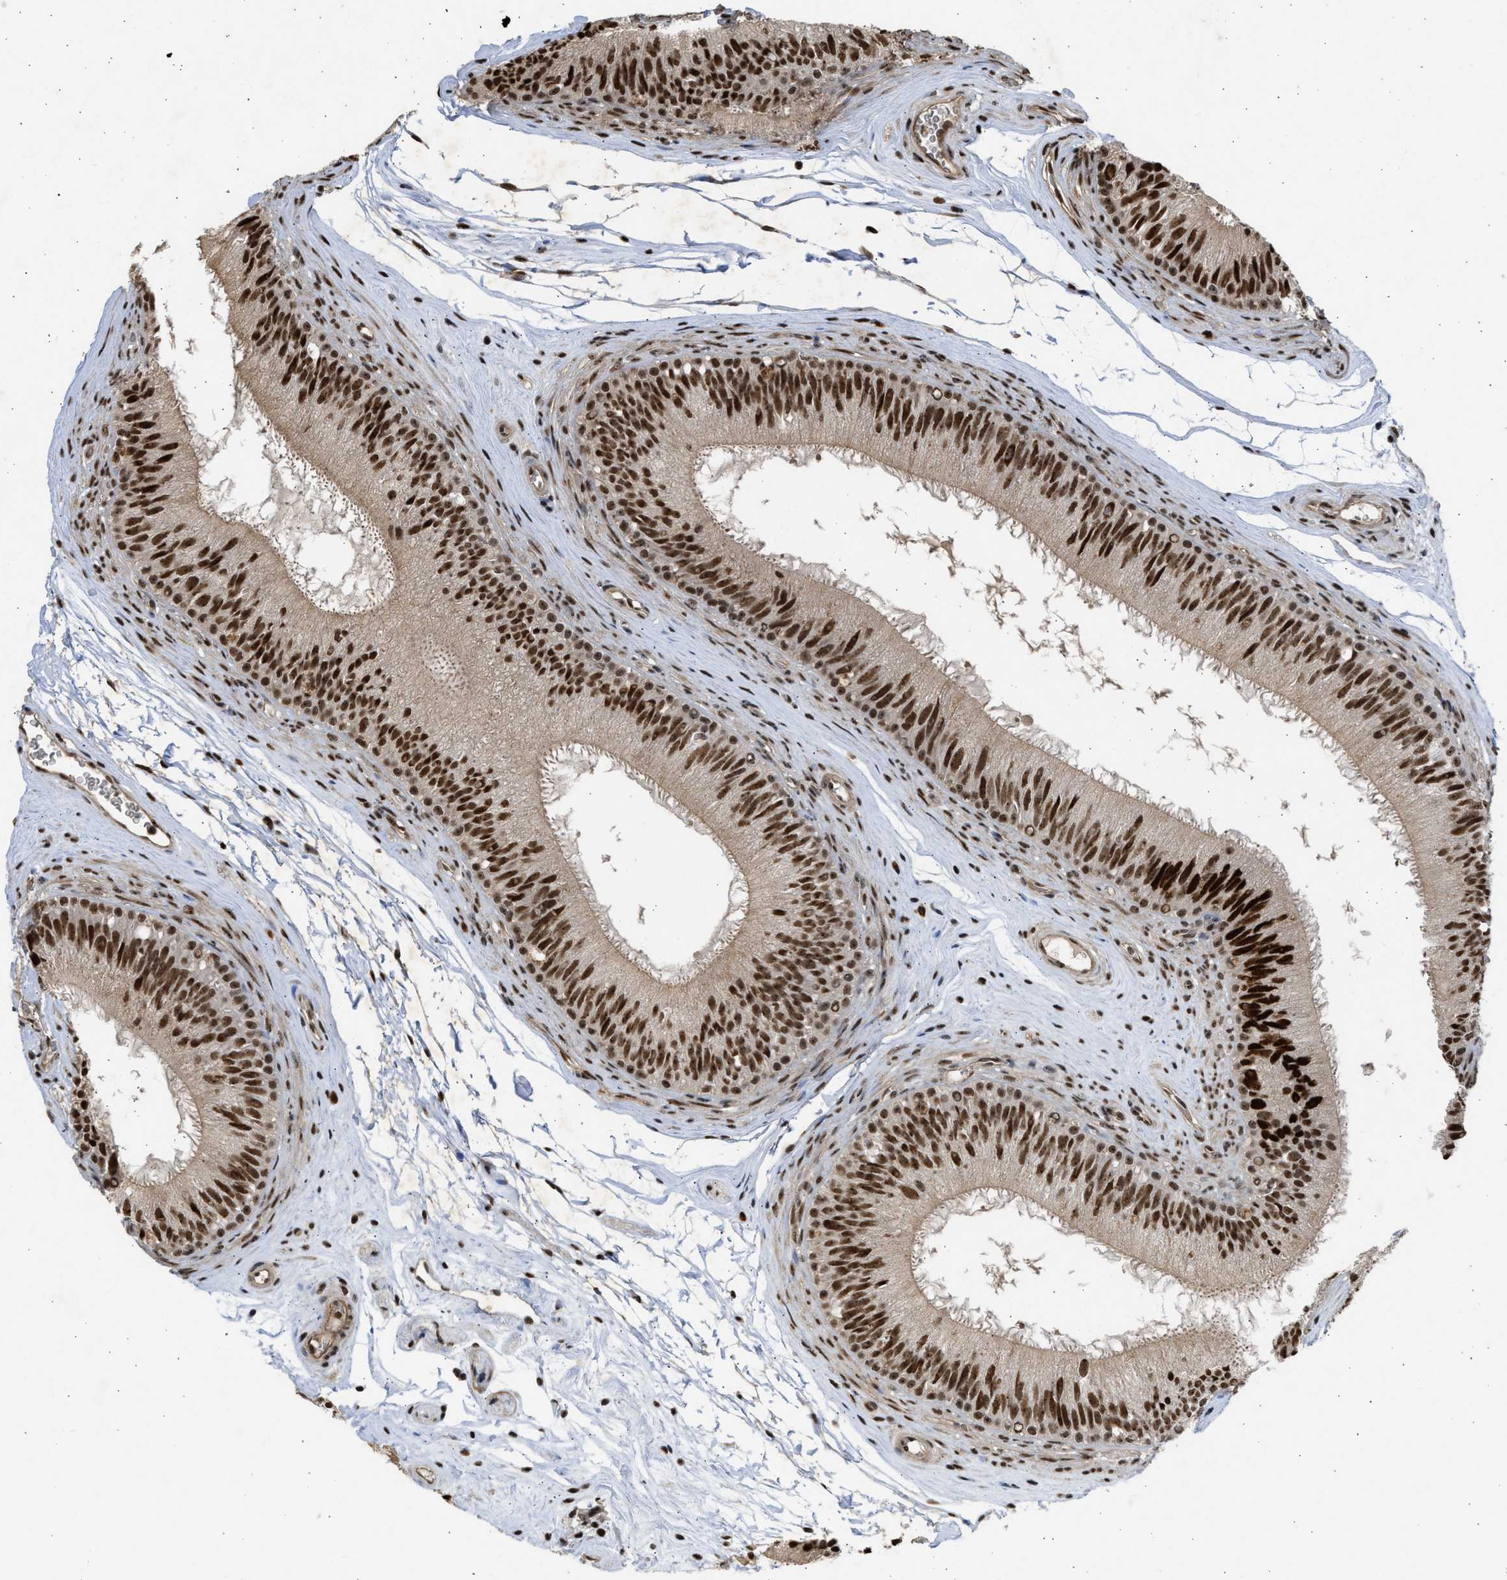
{"staining": {"intensity": "strong", "quantity": ">75%", "location": "nuclear"}, "tissue": "epididymis", "cell_type": "Glandular cells", "image_type": "normal", "snomed": [{"axis": "morphology", "description": "Normal tissue, NOS"}, {"axis": "topography", "description": "Testis"}, {"axis": "topography", "description": "Epididymis"}], "caption": "High-magnification brightfield microscopy of benign epididymis stained with DAB (3,3'-diaminobenzidine) (brown) and counterstained with hematoxylin (blue). glandular cells exhibit strong nuclear expression is seen in about>75% of cells.", "gene": "TFDP2", "patient": {"sex": "male", "age": 36}}